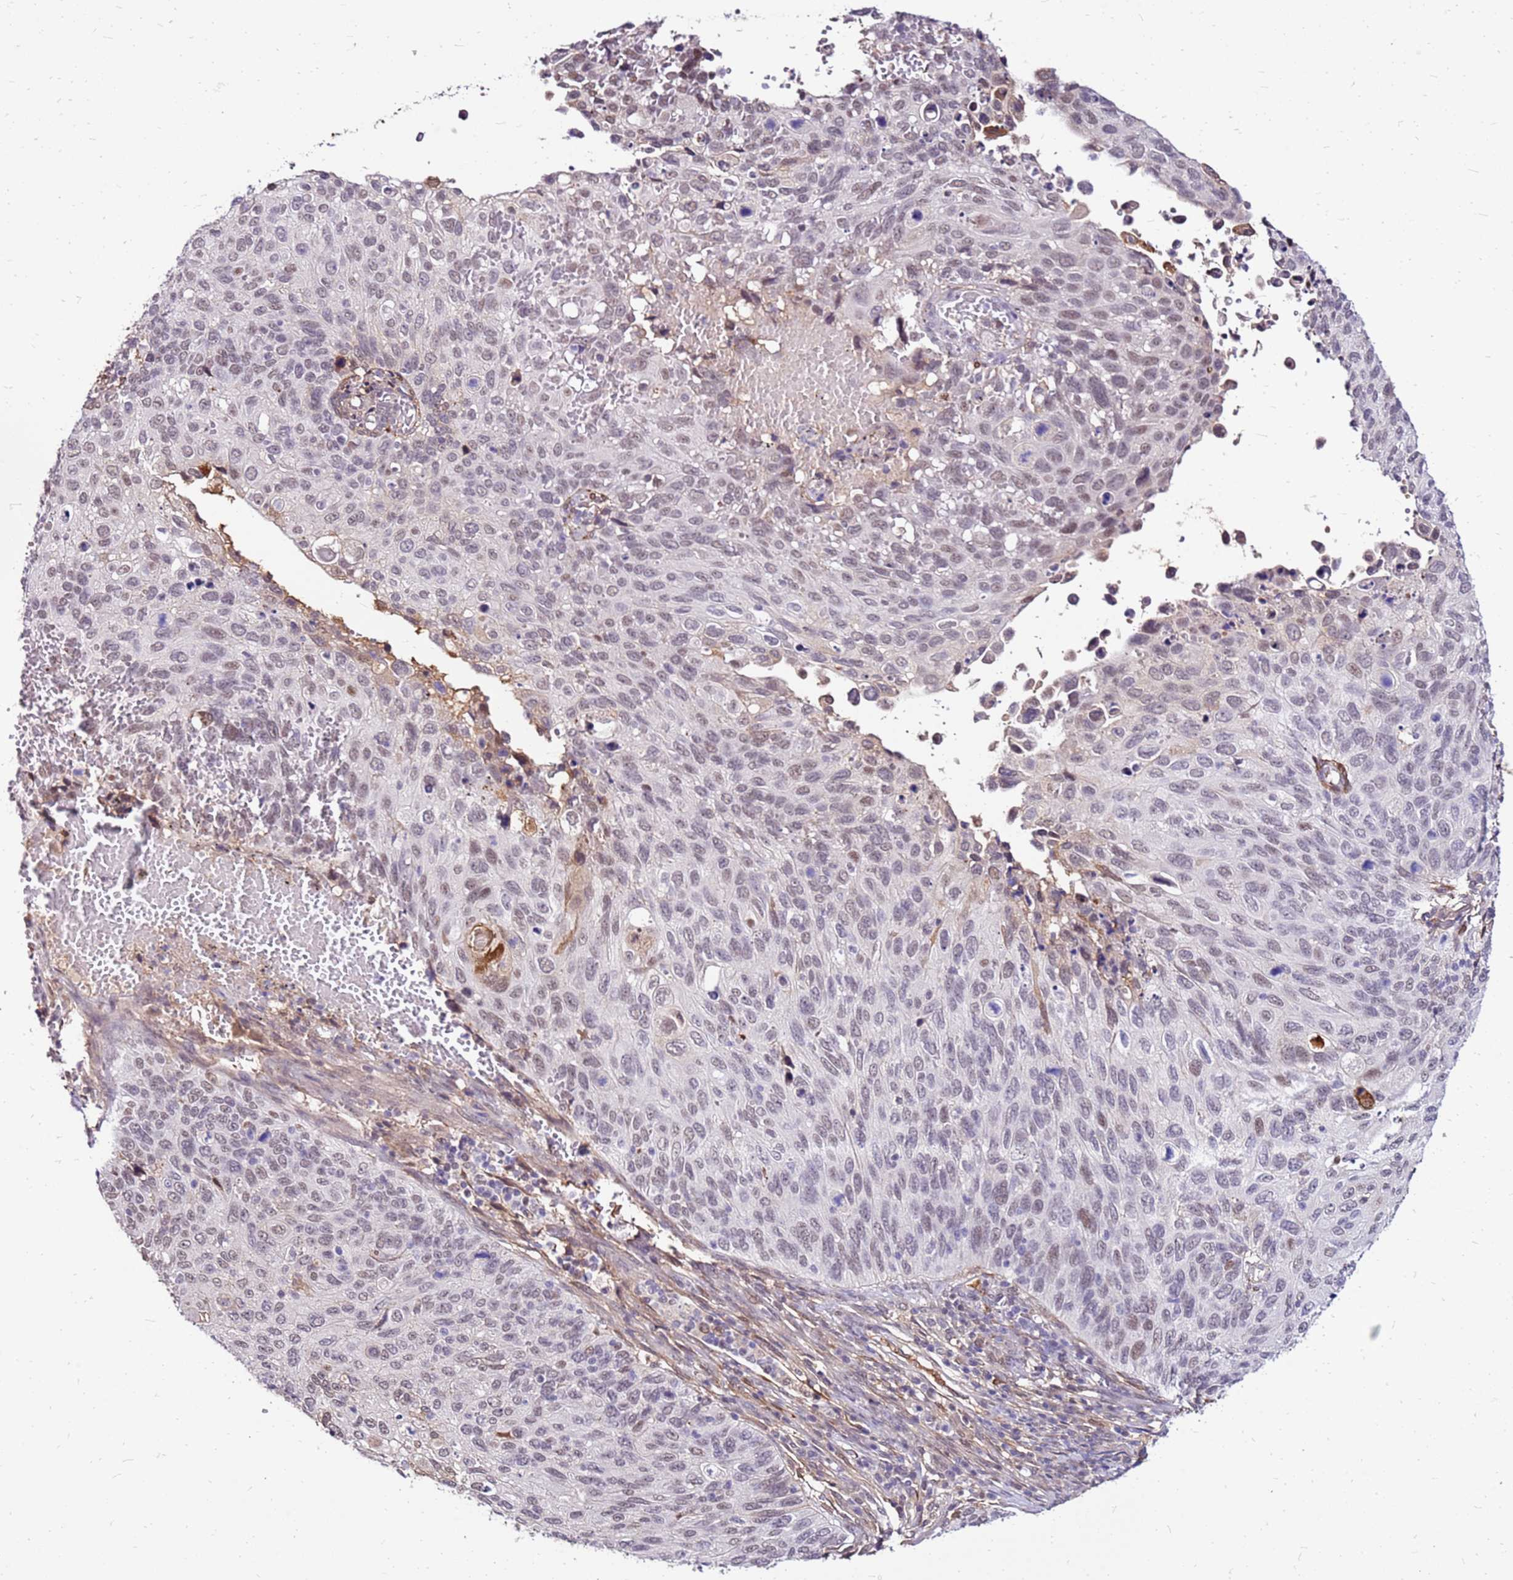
{"staining": {"intensity": "weak", "quantity": "25%-75%", "location": "nuclear"}, "tissue": "cervical cancer", "cell_type": "Tumor cells", "image_type": "cancer", "snomed": [{"axis": "morphology", "description": "Squamous cell carcinoma, NOS"}, {"axis": "topography", "description": "Cervix"}], "caption": "Tumor cells exhibit weak nuclear positivity in approximately 25%-75% of cells in cervical squamous cell carcinoma.", "gene": "ALDH1A3", "patient": {"sex": "female", "age": 70}}